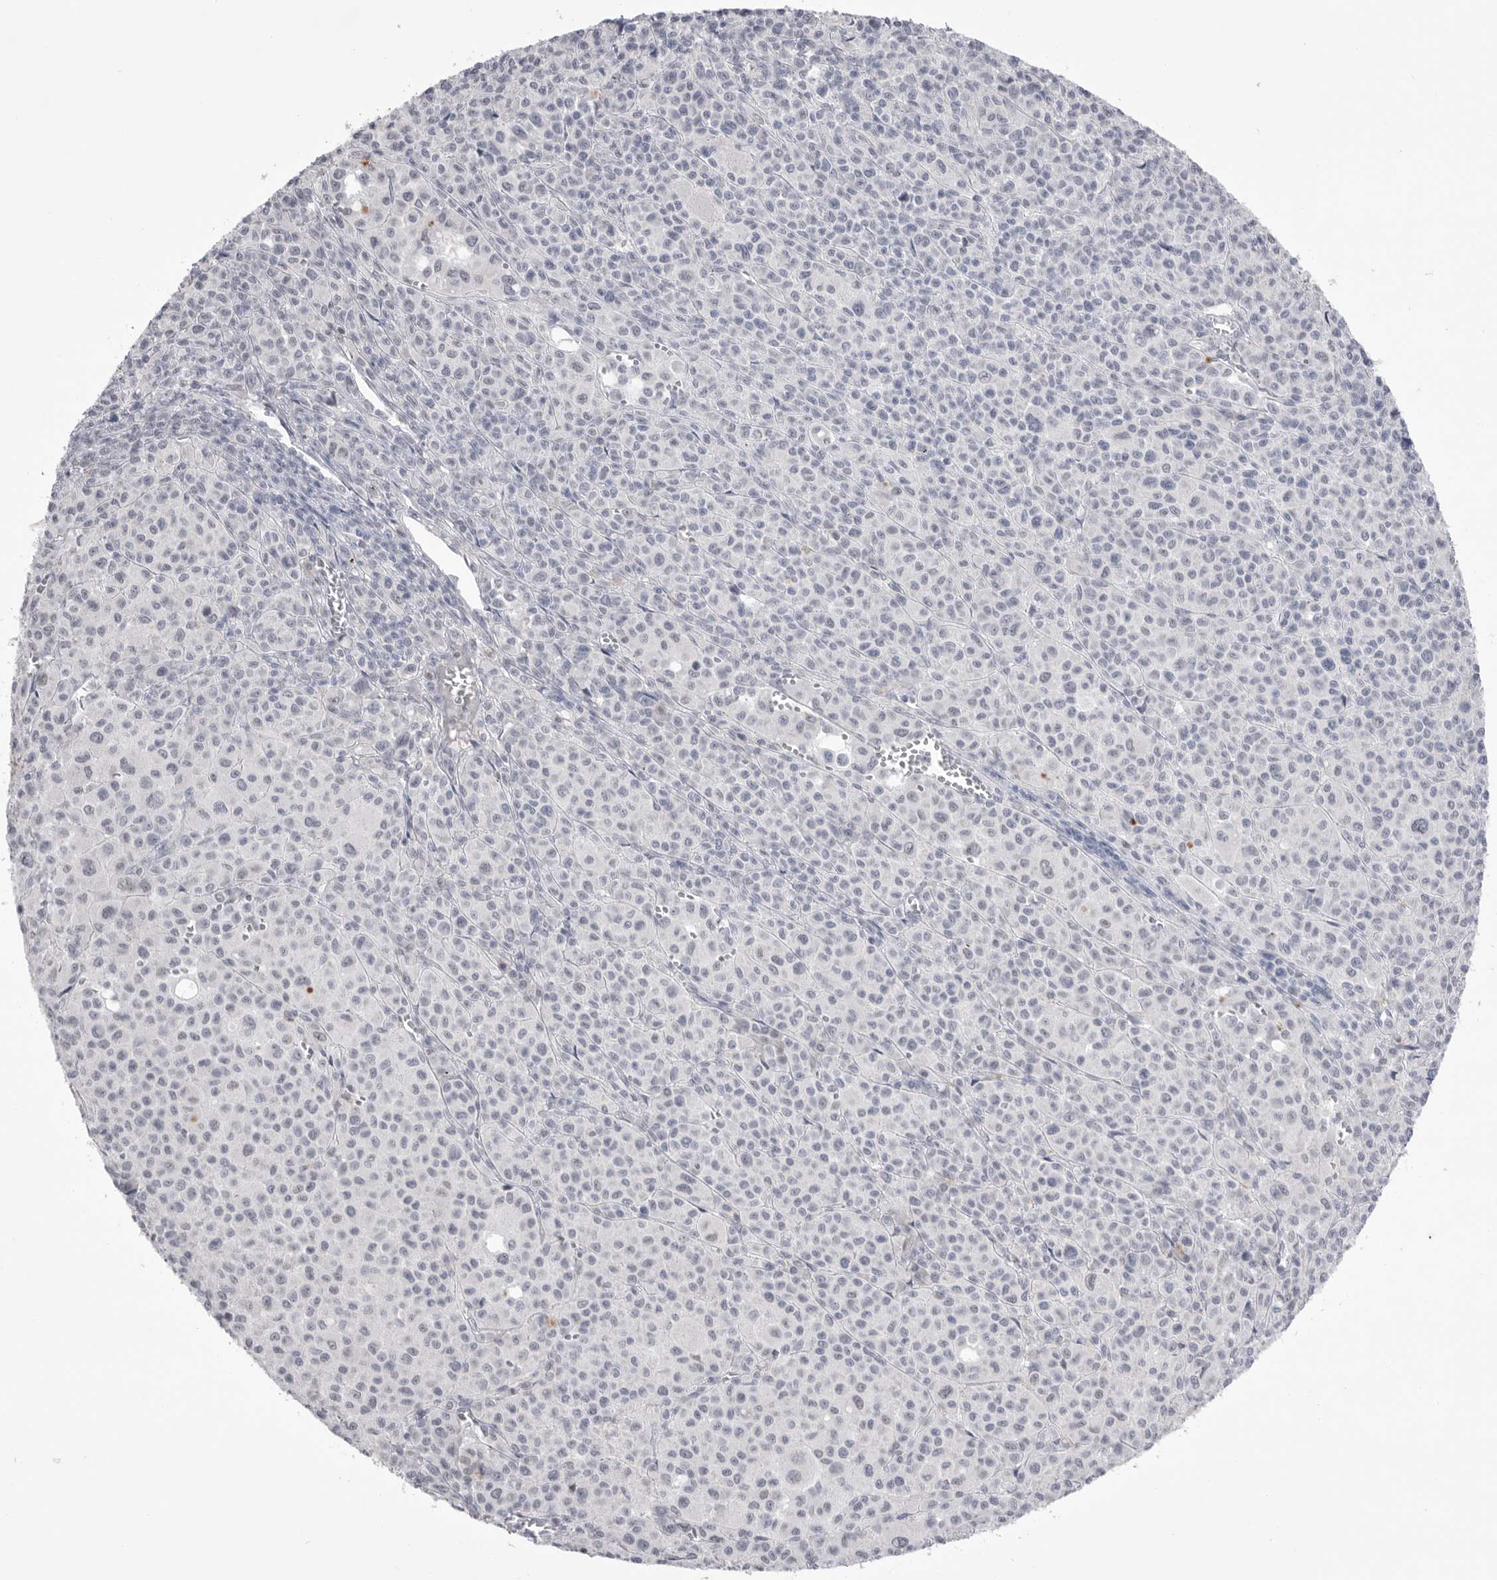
{"staining": {"intensity": "weak", "quantity": "<25%", "location": "nuclear"}, "tissue": "melanoma", "cell_type": "Tumor cells", "image_type": "cancer", "snomed": [{"axis": "morphology", "description": "Malignant melanoma, Metastatic site"}, {"axis": "topography", "description": "Skin"}], "caption": "Tumor cells are negative for brown protein staining in melanoma.", "gene": "ZBTB7B", "patient": {"sex": "female", "age": 74}}